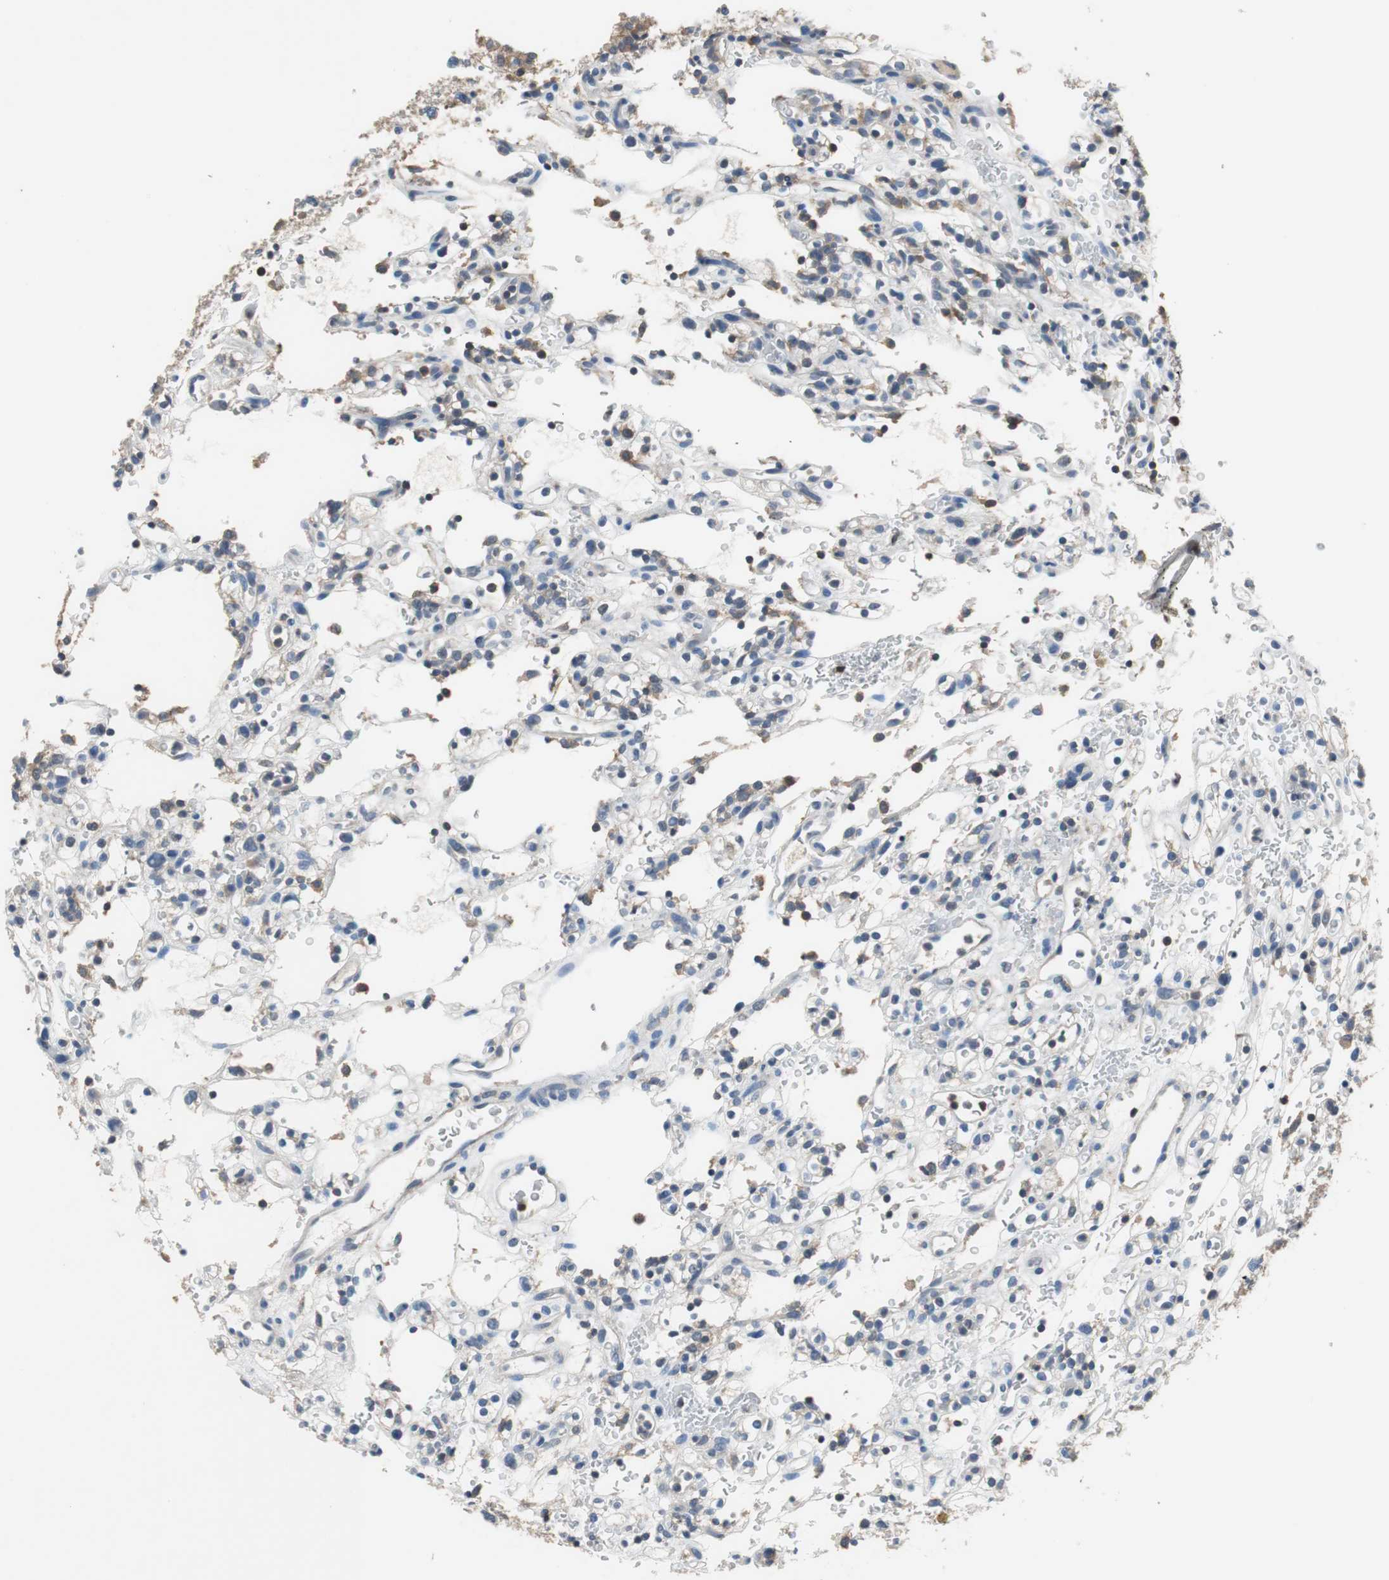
{"staining": {"intensity": "negative", "quantity": "none", "location": "none"}, "tissue": "renal cancer", "cell_type": "Tumor cells", "image_type": "cancer", "snomed": [{"axis": "morphology", "description": "Normal tissue, NOS"}, {"axis": "morphology", "description": "Adenocarcinoma, NOS"}, {"axis": "topography", "description": "Kidney"}], "caption": "A high-resolution image shows immunohistochemistry staining of renal cancer (adenocarcinoma), which exhibits no significant expression in tumor cells.", "gene": "PRKCA", "patient": {"sex": "female", "age": 72}}